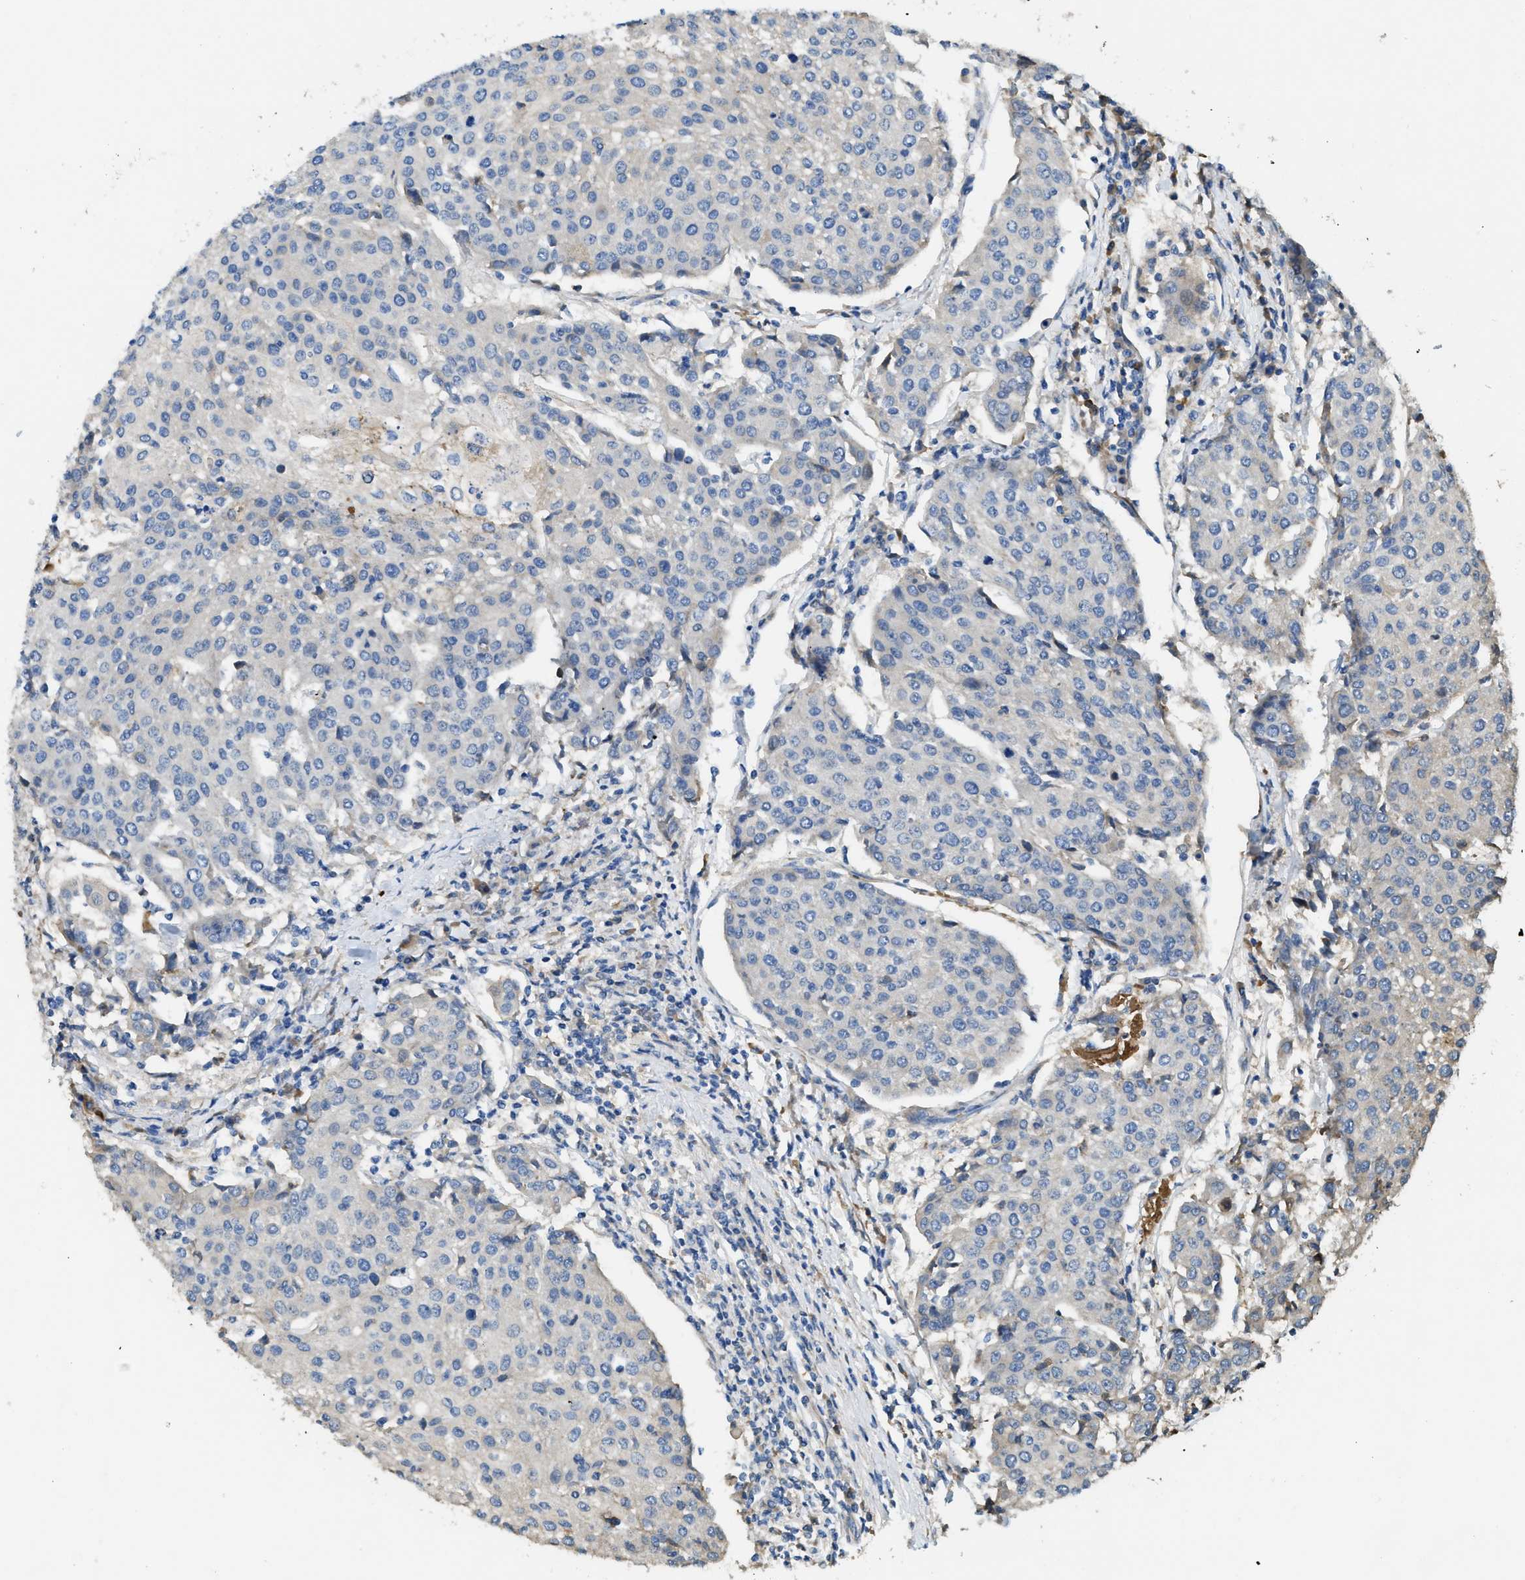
{"staining": {"intensity": "negative", "quantity": "none", "location": "none"}, "tissue": "urothelial cancer", "cell_type": "Tumor cells", "image_type": "cancer", "snomed": [{"axis": "morphology", "description": "Urothelial carcinoma, High grade"}, {"axis": "topography", "description": "Urinary bladder"}], "caption": "There is no significant staining in tumor cells of high-grade urothelial carcinoma.", "gene": "RIPK2", "patient": {"sex": "female", "age": 85}}